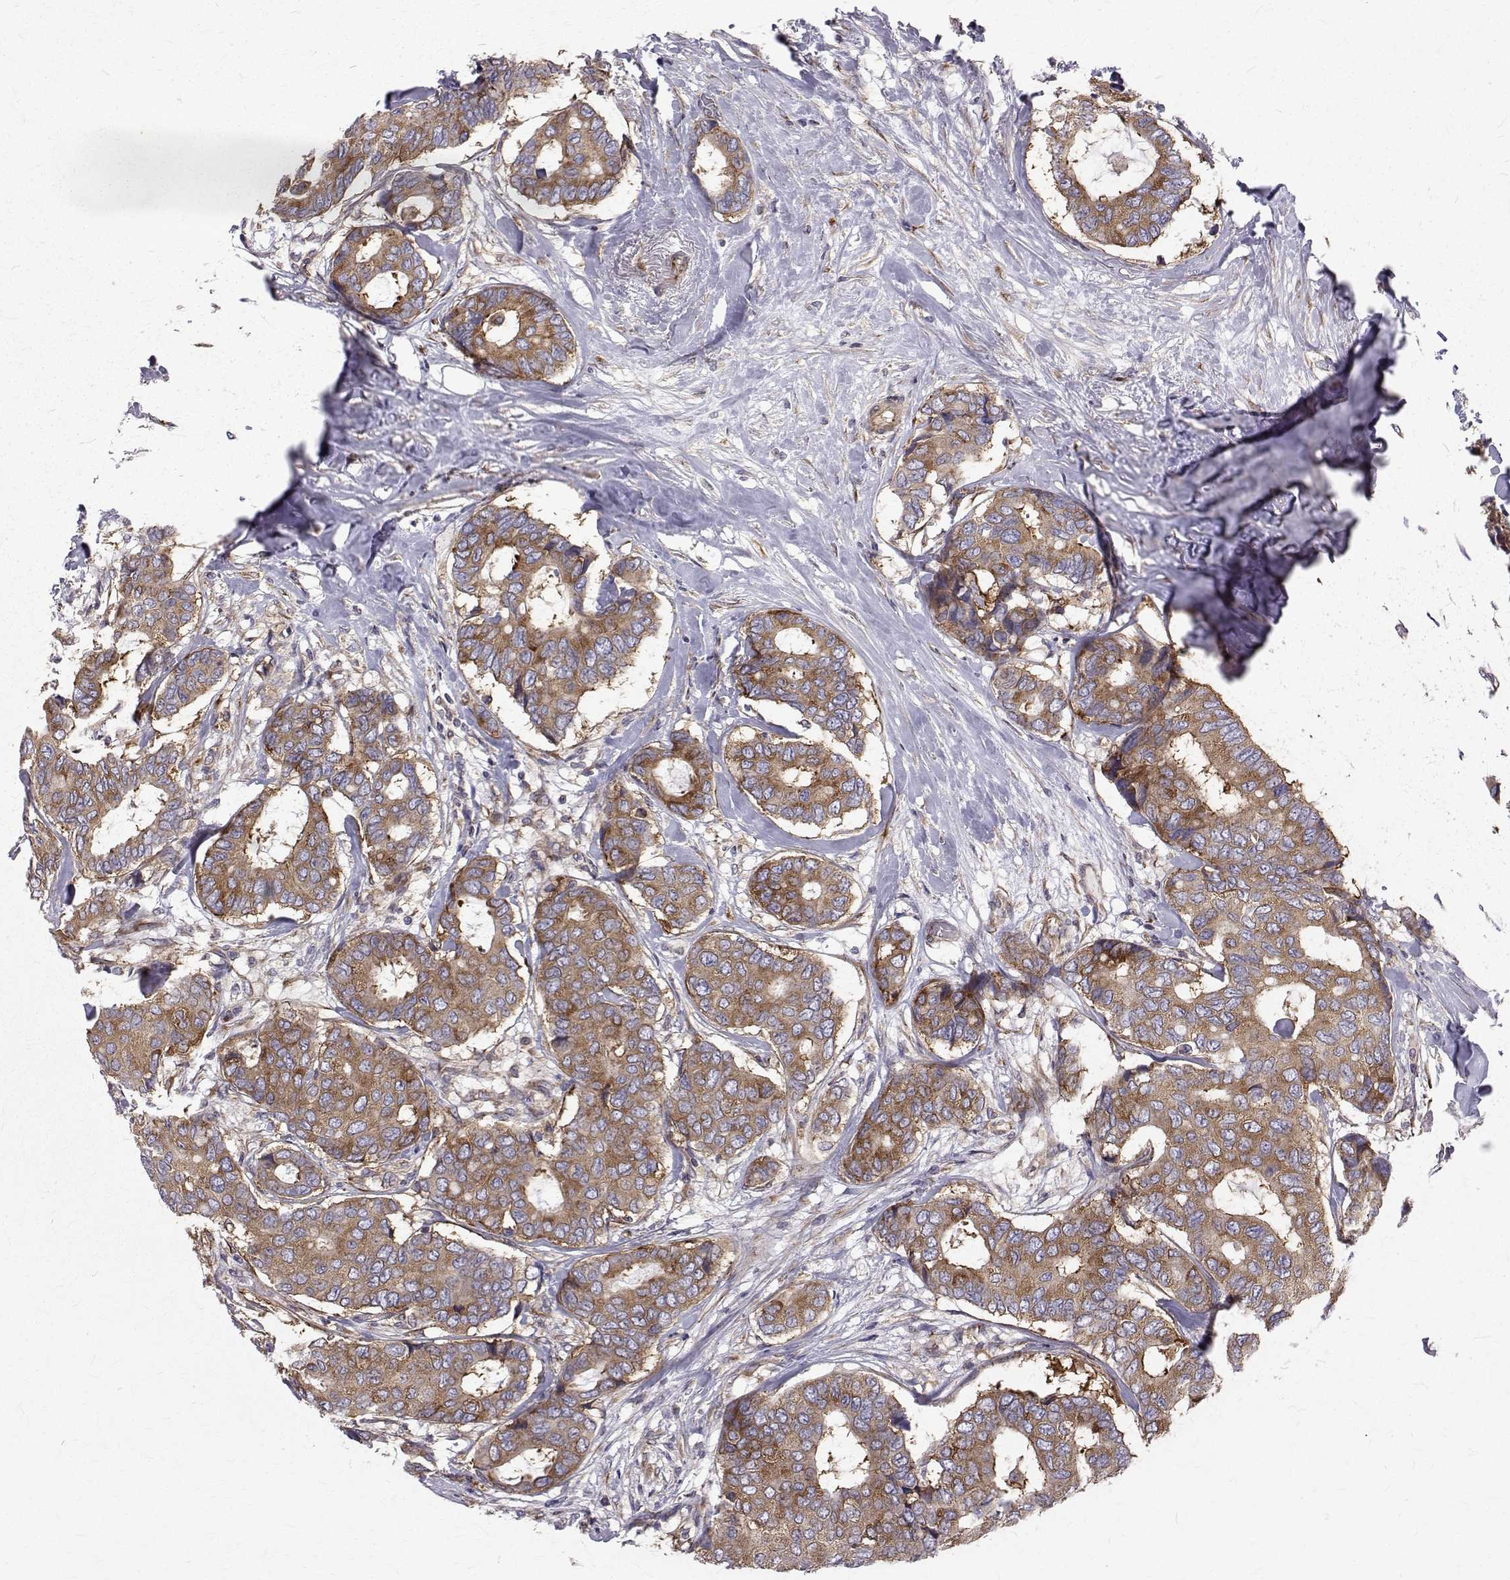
{"staining": {"intensity": "moderate", "quantity": ">75%", "location": "cytoplasmic/membranous"}, "tissue": "breast cancer", "cell_type": "Tumor cells", "image_type": "cancer", "snomed": [{"axis": "morphology", "description": "Duct carcinoma"}, {"axis": "topography", "description": "Breast"}], "caption": "Moderate cytoplasmic/membranous protein positivity is identified in approximately >75% of tumor cells in breast invasive ductal carcinoma.", "gene": "ARFGAP1", "patient": {"sex": "female", "age": 75}}